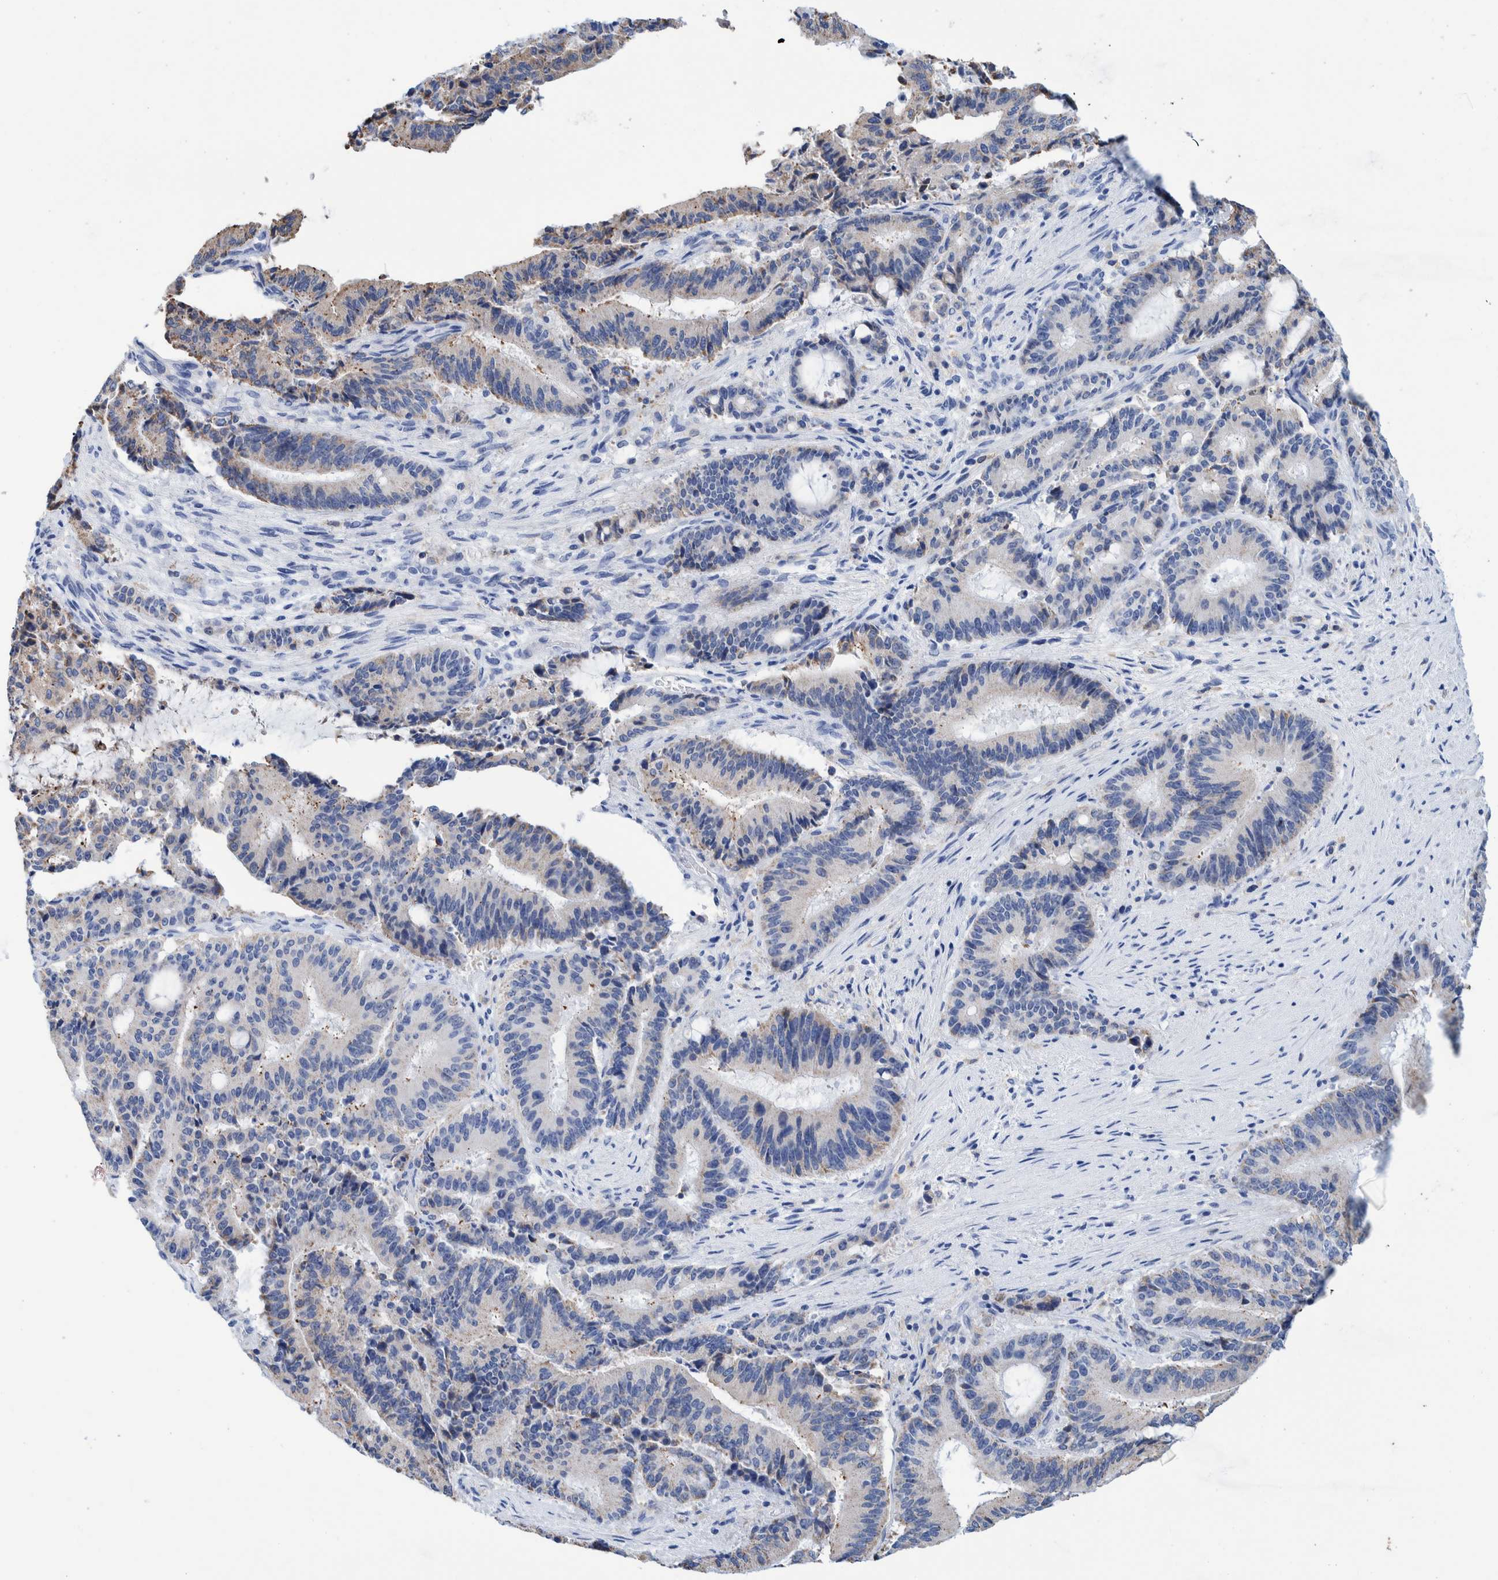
{"staining": {"intensity": "weak", "quantity": "<25%", "location": "cytoplasmic/membranous"}, "tissue": "liver cancer", "cell_type": "Tumor cells", "image_type": "cancer", "snomed": [{"axis": "morphology", "description": "Normal tissue, NOS"}, {"axis": "morphology", "description": "Cholangiocarcinoma"}, {"axis": "topography", "description": "Liver"}, {"axis": "topography", "description": "Peripheral nerve tissue"}], "caption": "IHC photomicrograph of neoplastic tissue: human liver cancer (cholangiocarcinoma) stained with DAB (3,3'-diaminobenzidine) displays no significant protein positivity in tumor cells. Brightfield microscopy of immunohistochemistry (IHC) stained with DAB (3,3'-diaminobenzidine) (brown) and hematoxylin (blue), captured at high magnification.", "gene": "KRT14", "patient": {"sex": "female", "age": 73}}